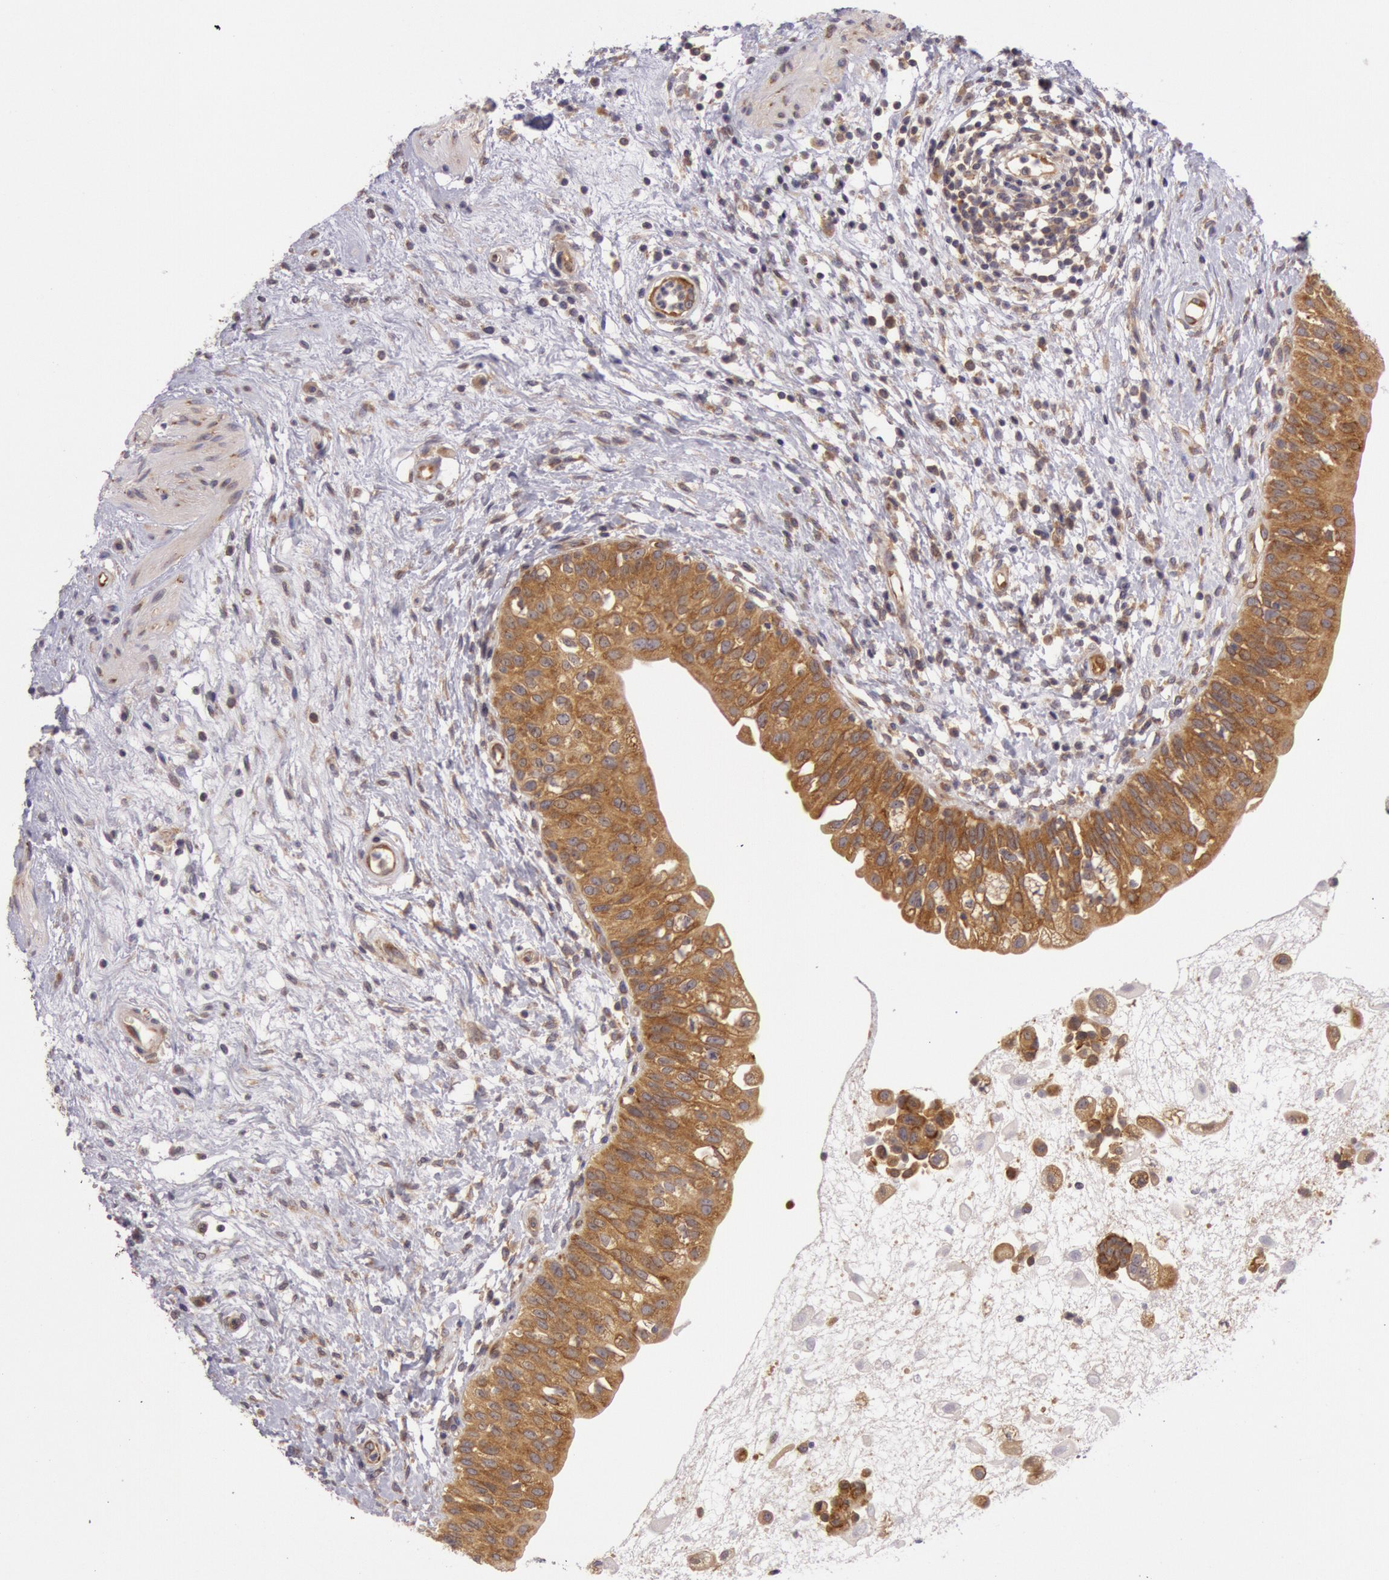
{"staining": {"intensity": "strong", "quantity": ">75%", "location": "cytoplasmic/membranous"}, "tissue": "urinary bladder", "cell_type": "Urothelial cells", "image_type": "normal", "snomed": [{"axis": "morphology", "description": "Normal tissue, NOS"}, {"axis": "topography", "description": "Urinary bladder"}], "caption": "This is an image of IHC staining of unremarkable urinary bladder, which shows strong expression in the cytoplasmic/membranous of urothelial cells.", "gene": "CHUK", "patient": {"sex": "female", "age": 55}}